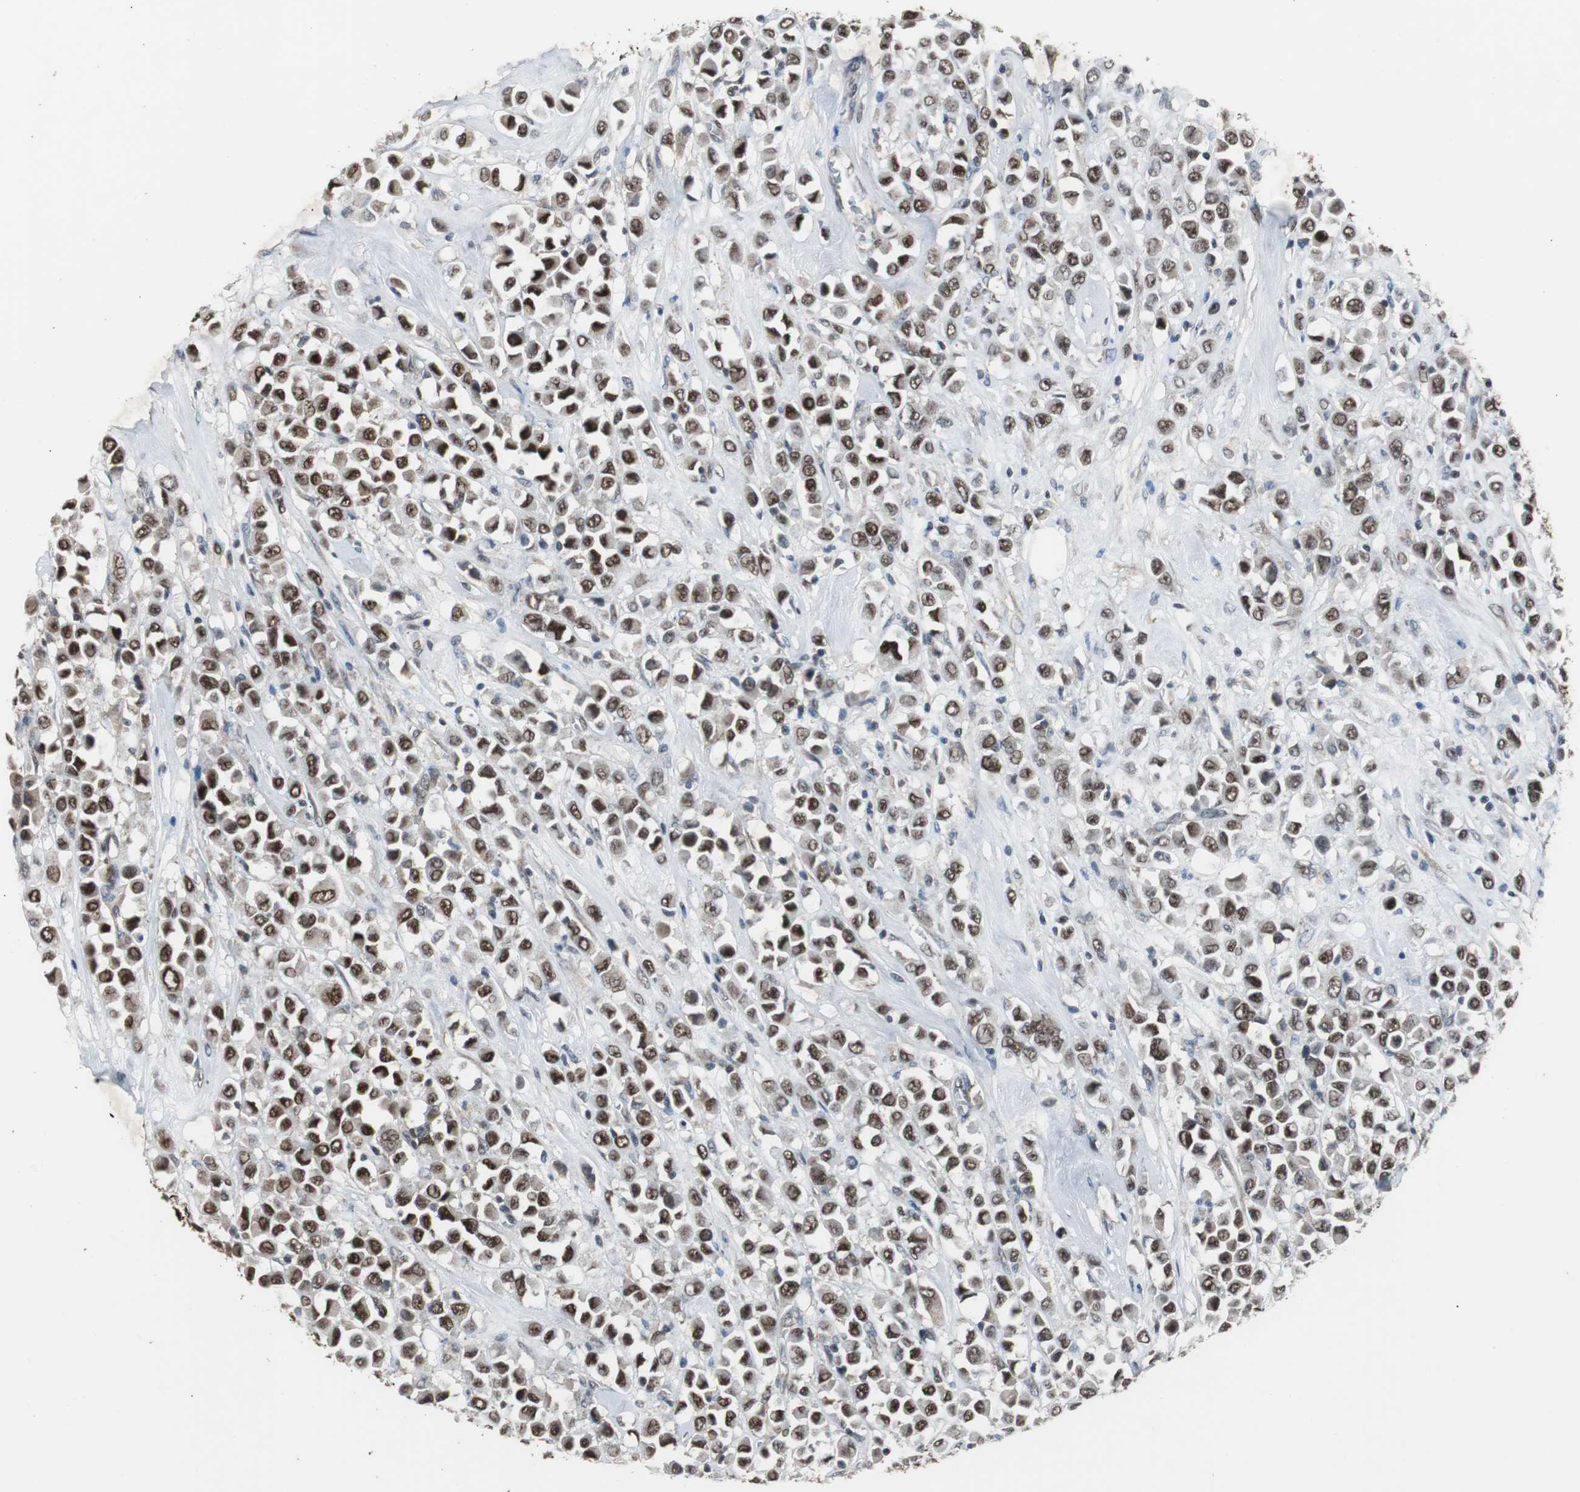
{"staining": {"intensity": "strong", "quantity": ">75%", "location": "nuclear"}, "tissue": "breast cancer", "cell_type": "Tumor cells", "image_type": "cancer", "snomed": [{"axis": "morphology", "description": "Duct carcinoma"}, {"axis": "topography", "description": "Breast"}], "caption": "Protein expression analysis of human breast cancer (infiltrating ductal carcinoma) reveals strong nuclear staining in about >75% of tumor cells.", "gene": "ZHX2", "patient": {"sex": "female", "age": 61}}